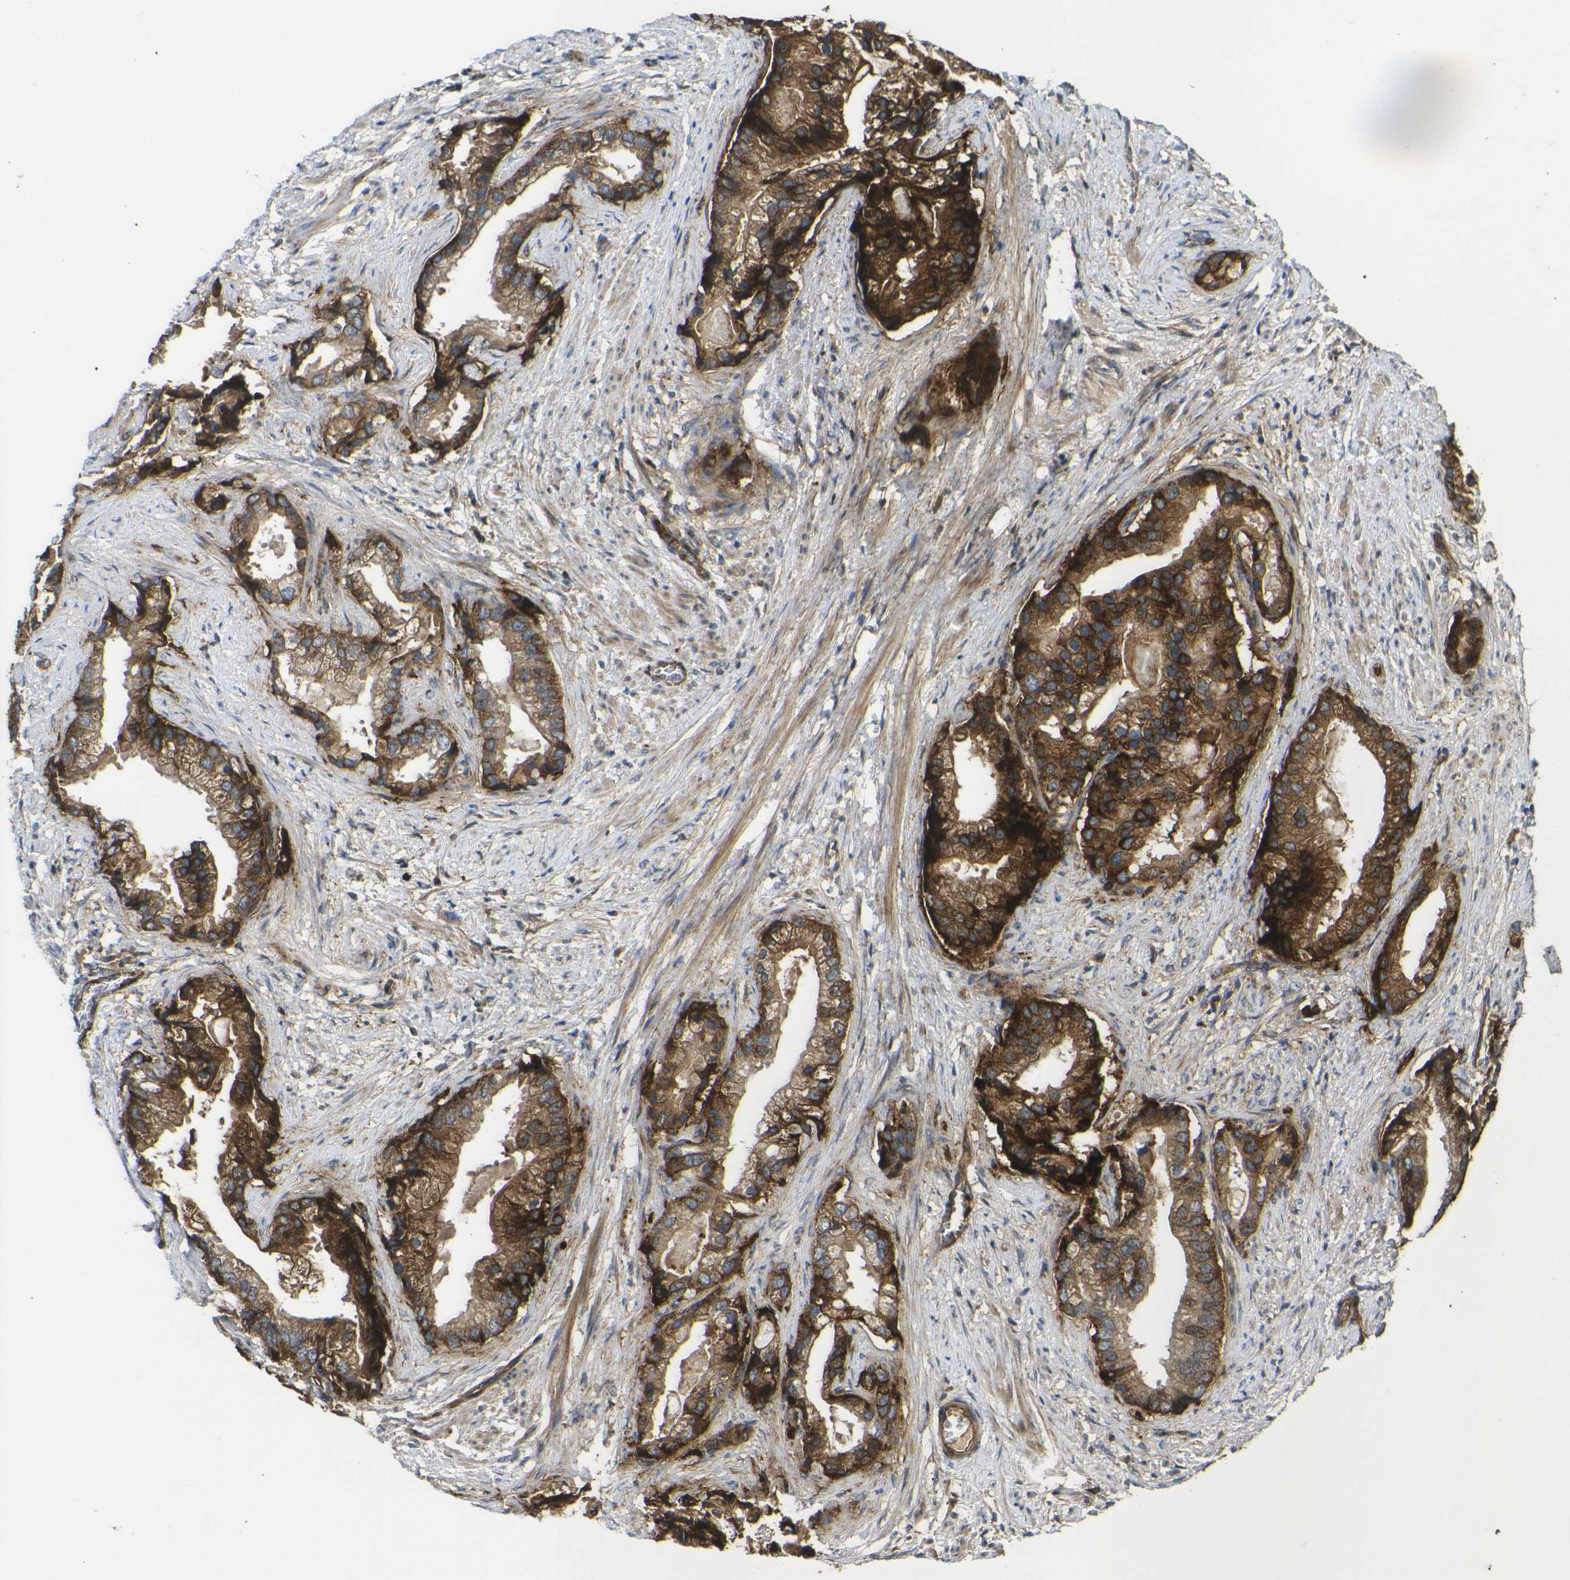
{"staining": {"intensity": "strong", "quantity": ">75%", "location": "cytoplasmic/membranous"}, "tissue": "prostate cancer", "cell_type": "Tumor cells", "image_type": "cancer", "snomed": [{"axis": "morphology", "description": "Adenocarcinoma, Low grade"}, {"axis": "topography", "description": "Prostate"}], "caption": "IHC (DAB (3,3'-diaminobenzidine)) staining of adenocarcinoma (low-grade) (prostate) shows strong cytoplasmic/membranous protein staining in about >75% of tumor cells. (Stains: DAB (3,3'-diaminobenzidine) in brown, nuclei in blue, Microscopy: brightfield microscopy at high magnification).", "gene": "ECE1", "patient": {"sex": "male", "age": 71}}